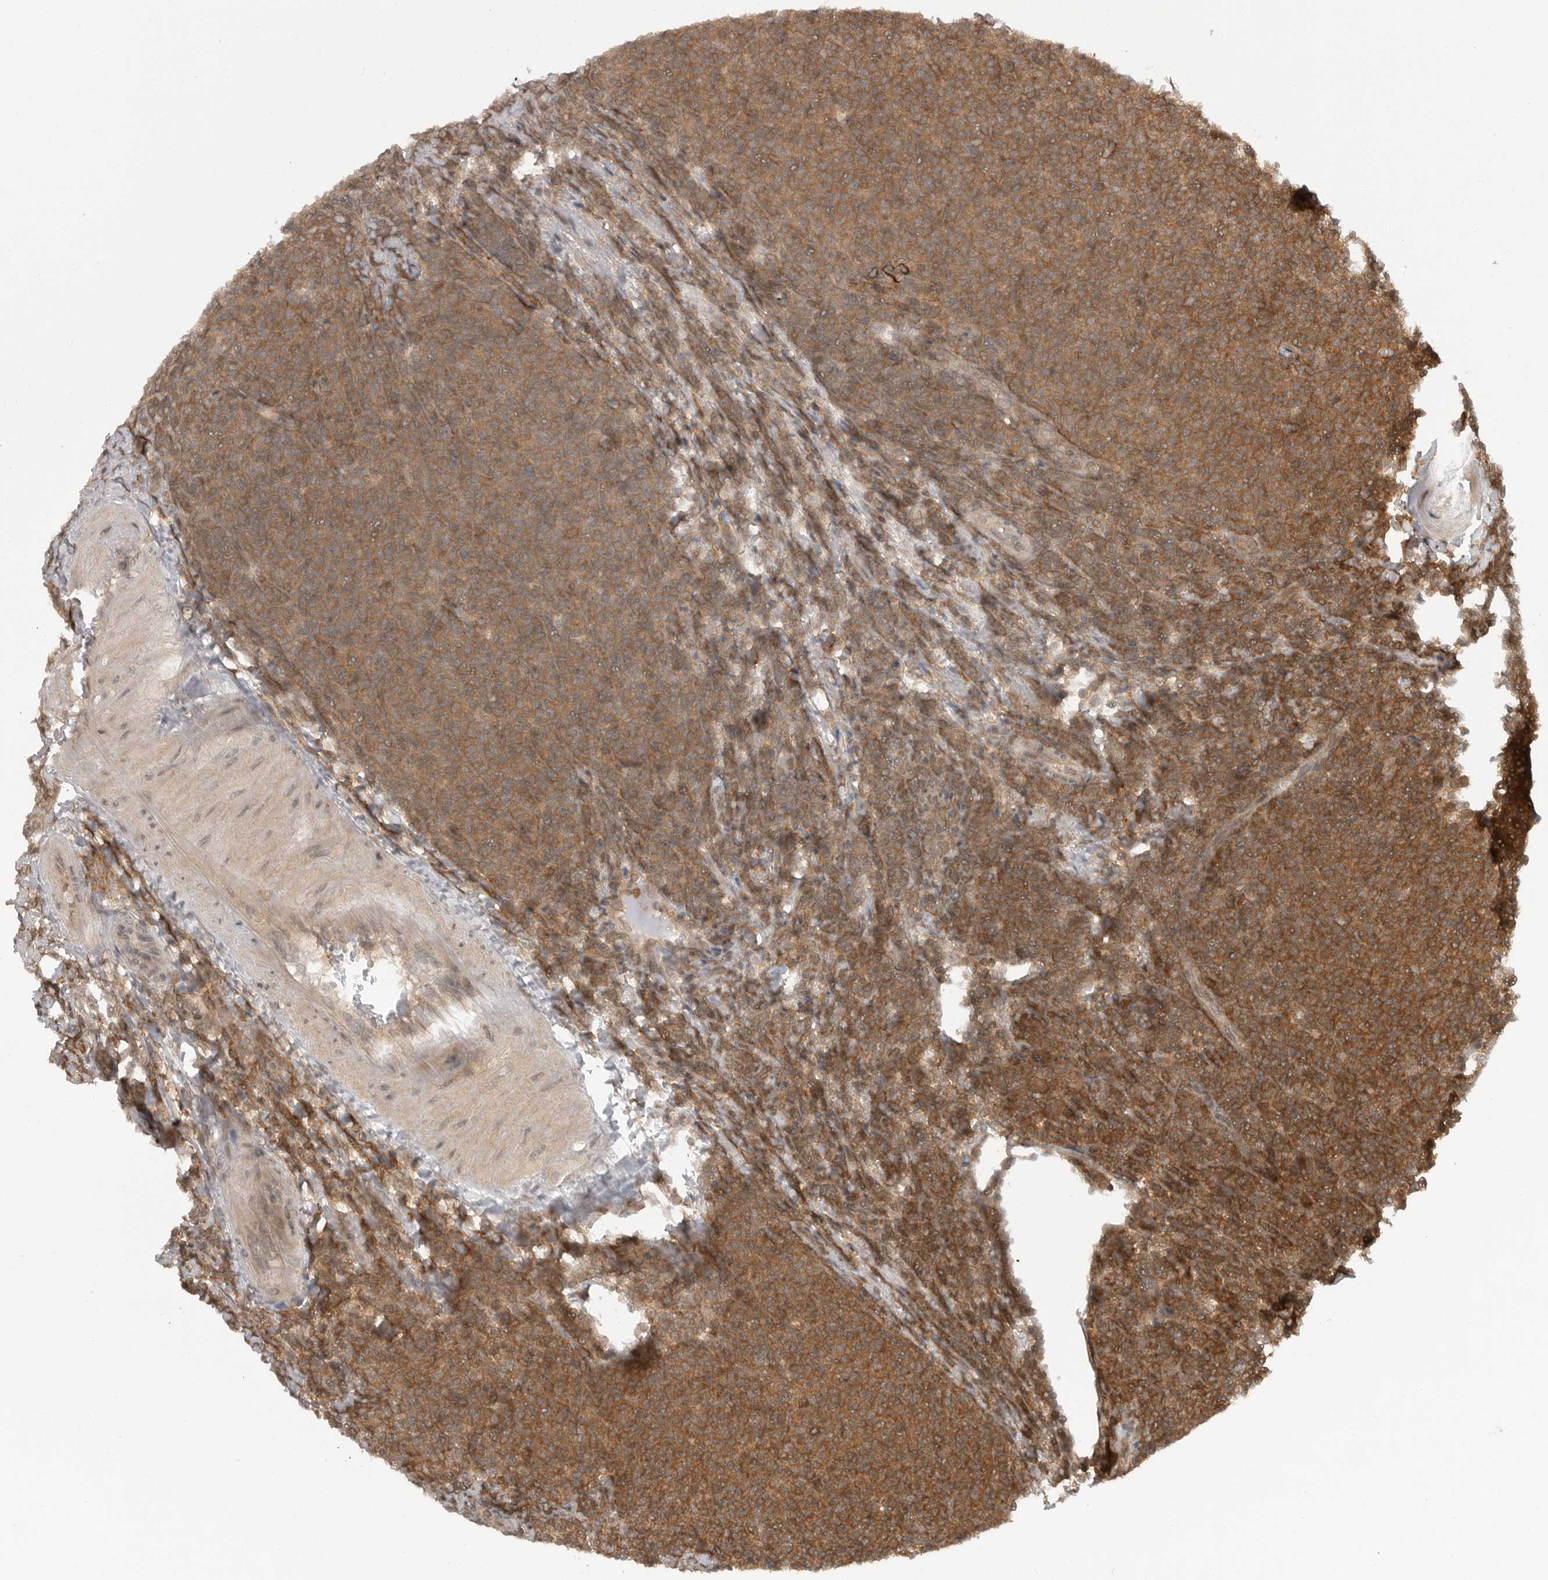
{"staining": {"intensity": "moderate", "quantity": ">75%", "location": "cytoplasmic/membranous"}, "tissue": "lymphoma", "cell_type": "Tumor cells", "image_type": "cancer", "snomed": [{"axis": "morphology", "description": "Malignant lymphoma, non-Hodgkin's type, Low grade"}, {"axis": "topography", "description": "Lymph node"}], "caption": "IHC of human low-grade malignant lymphoma, non-Hodgkin's type shows medium levels of moderate cytoplasmic/membranous positivity in approximately >75% of tumor cells.", "gene": "SZRD1", "patient": {"sex": "male", "age": 66}}